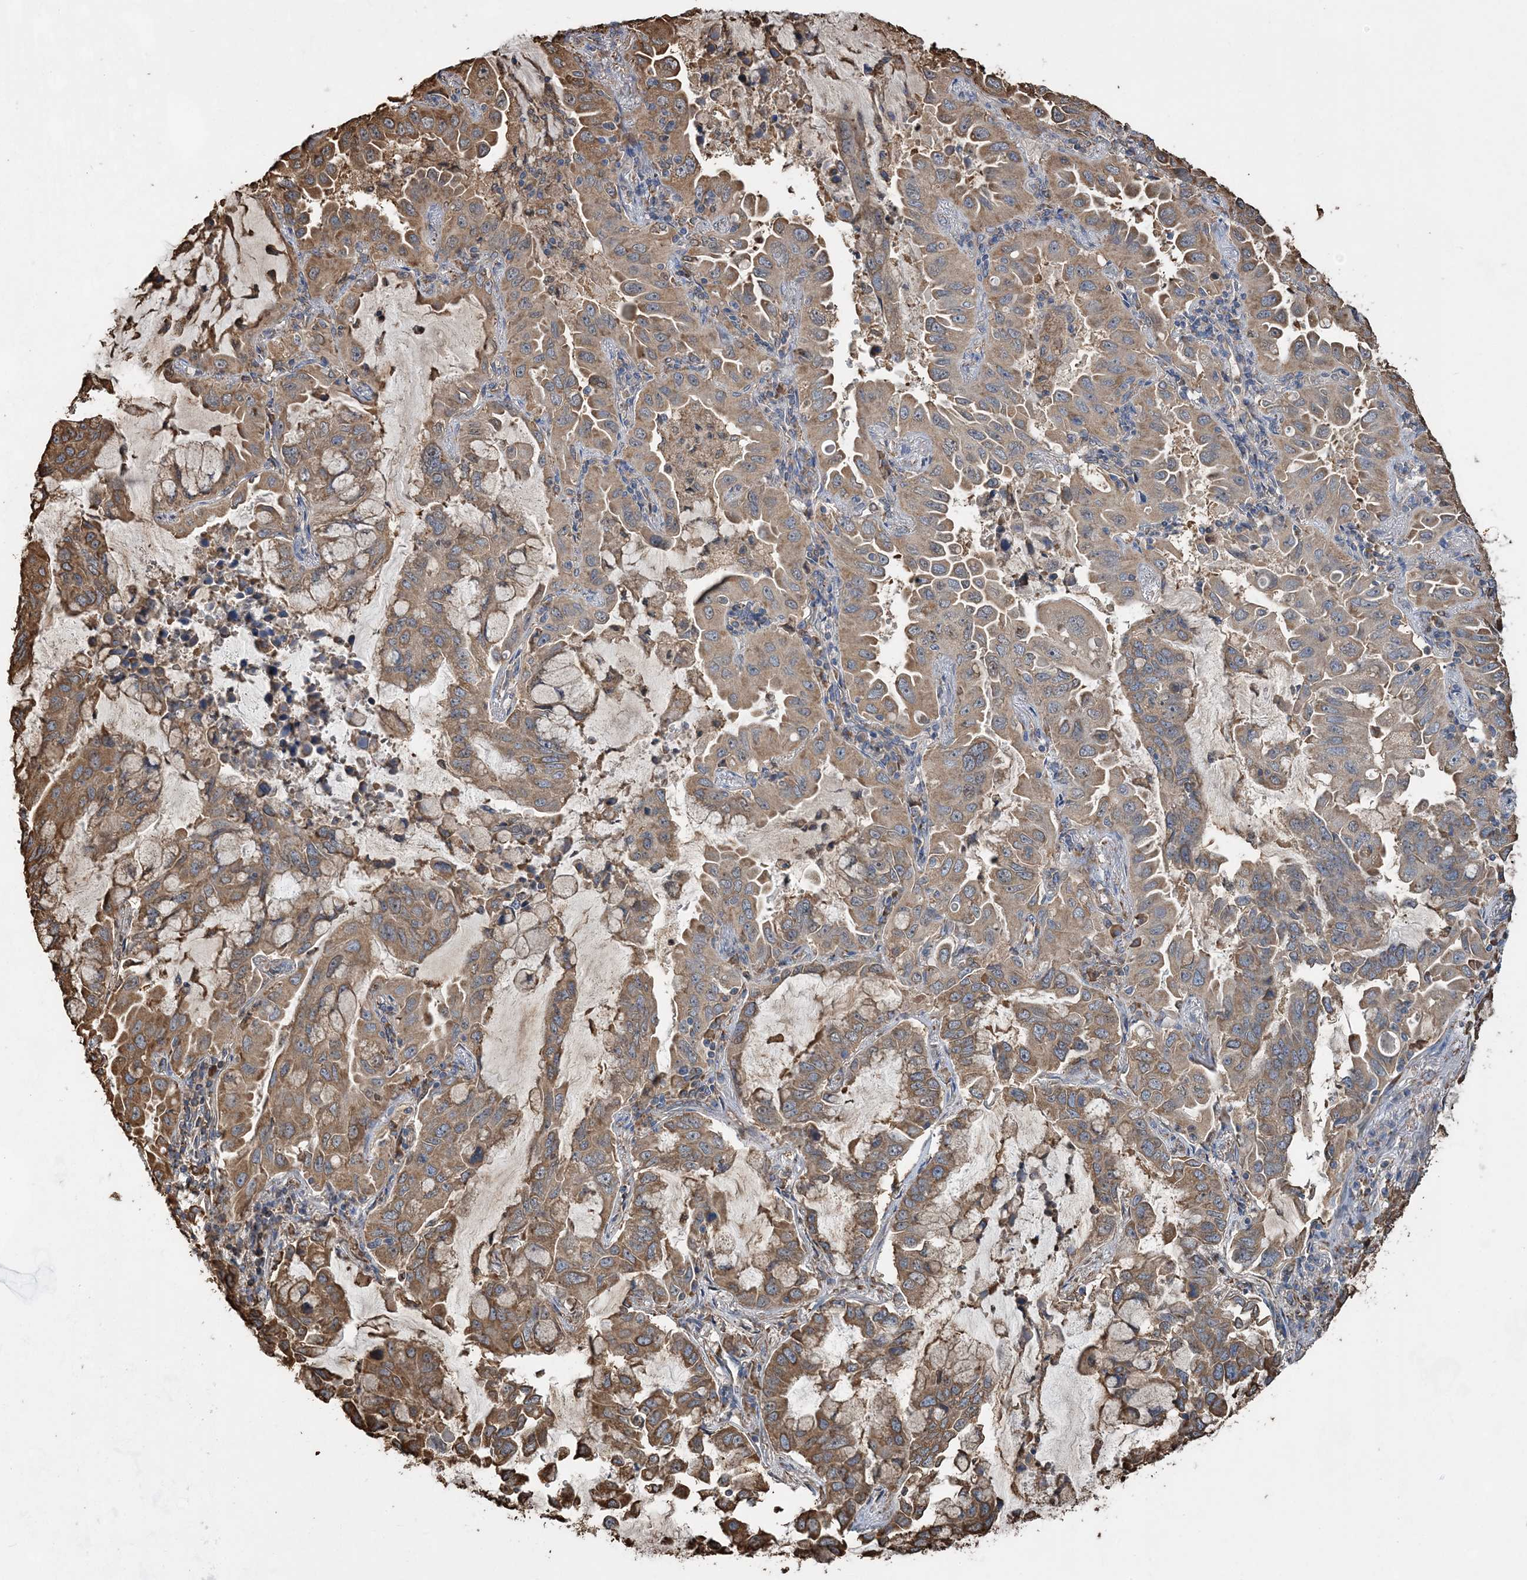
{"staining": {"intensity": "moderate", "quantity": ">75%", "location": "cytoplasmic/membranous"}, "tissue": "lung cancer", "cell_type": "Tumor cells", "image_type": "cancer", "snomed": [{"axis": "morphology", "description": "Adenocarcinoma, NOS"}, {"axis": "topography", "description": "Lung"}], "caption": "Immunohistochemical staining of human lung adenocarcinoma exhibits medium levels of moderate cytoplasmic/membranous protein positivity in approximately >75% of tumor cells. Nuclei are stained in blue.", "gene": "WDR12", "patient": {"sex": "male", "age": 64}}